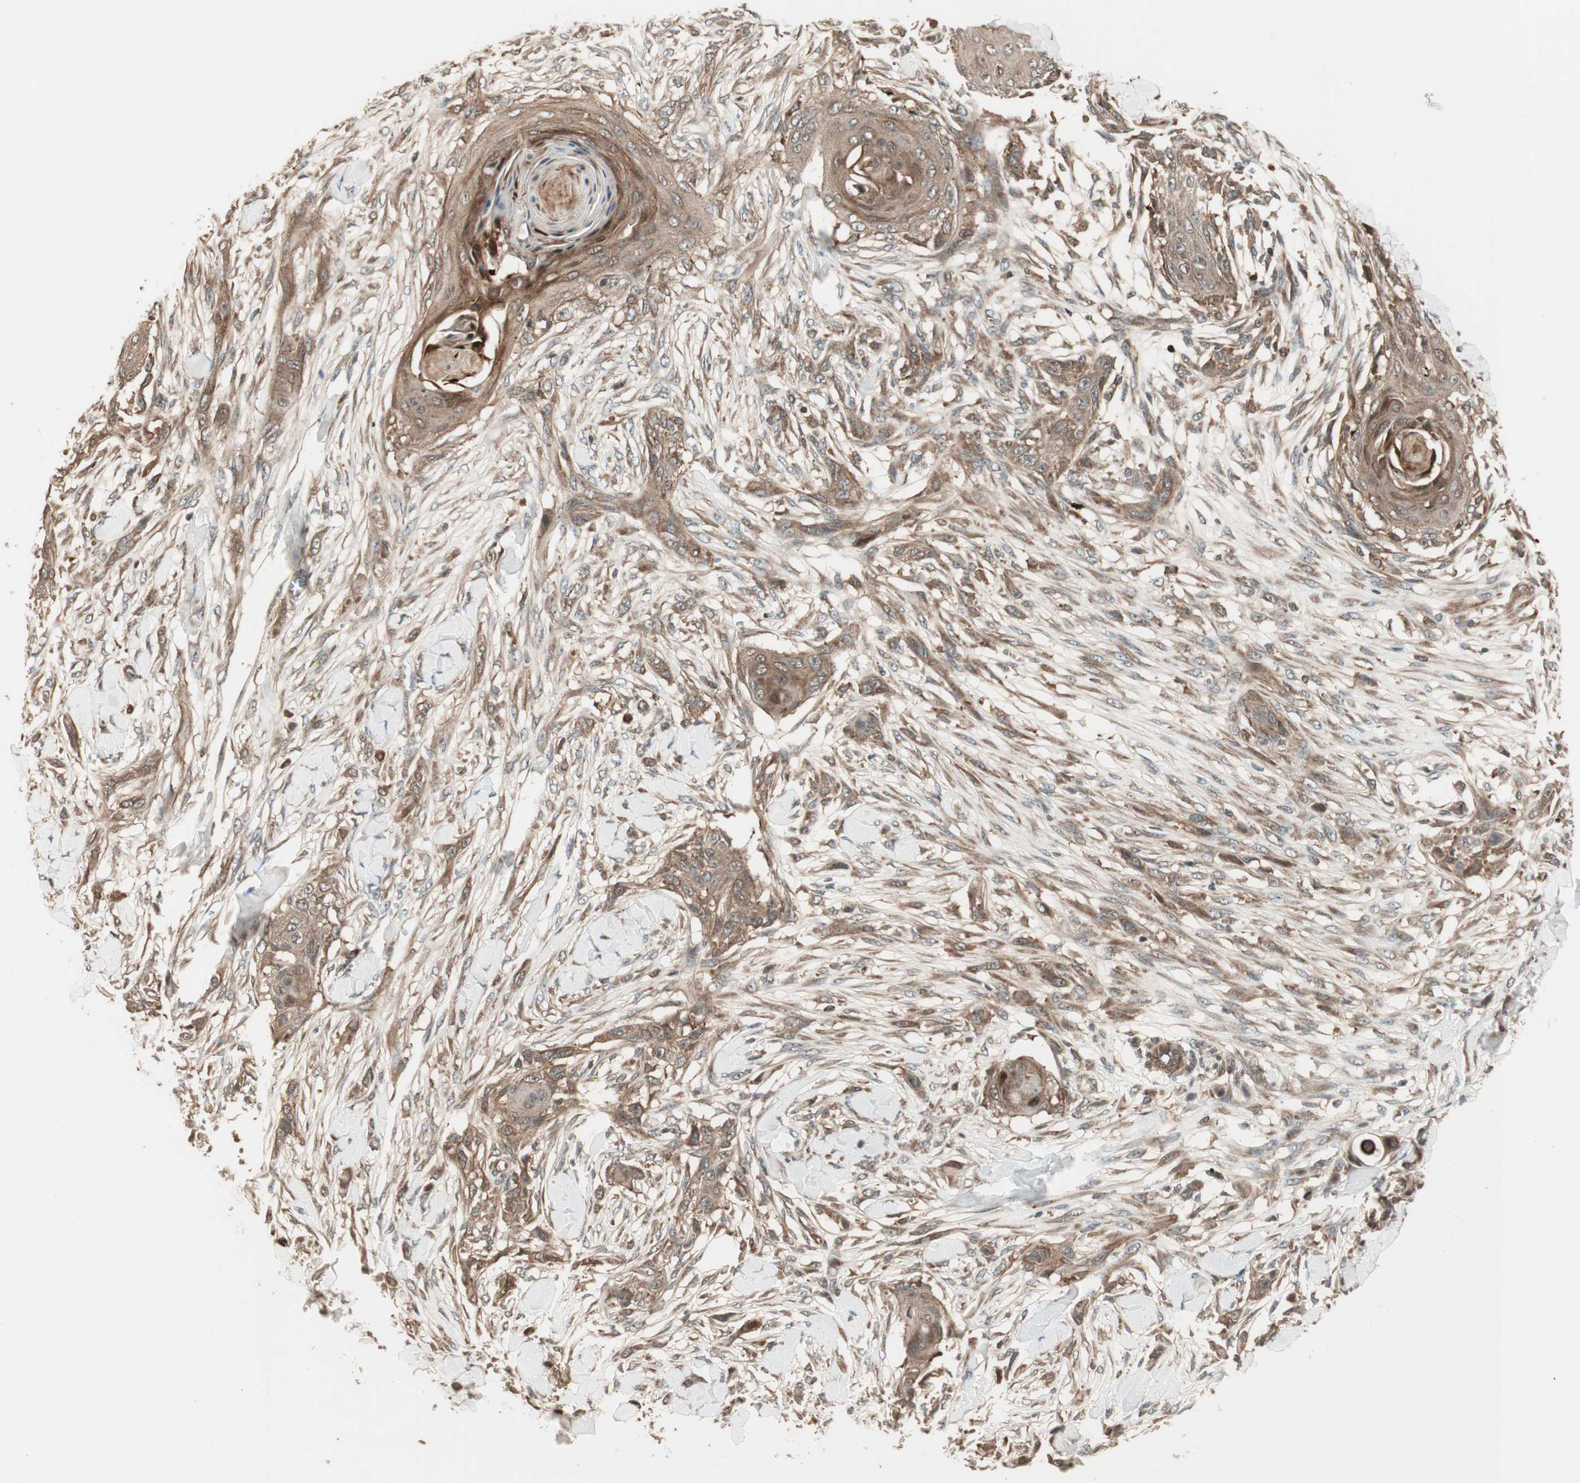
{"staining": {"intensity": "moderate", "quantity": ">75%", "location": "cytoplasmic/membranous"}, "tissue": "skin cancer", "cell_type": "Tumor cells", "image_type": "cancer", "snomed": [{"axis": "morphology", "description": "Squamous cell carcinoma, NOS"}, {"axis": "topography", "description": "Skin"}], "caption": "Immunohistochemistry (IHC) image of human skin cancer (squamous cell carcinoma) stained for a protein (brown), which reveals medium levels of moderate cytoplasmic/membranous staining in about >75% of tumor cells.", "gene": "CNOT4", "patient": {"sex": "female", "age": 59}}